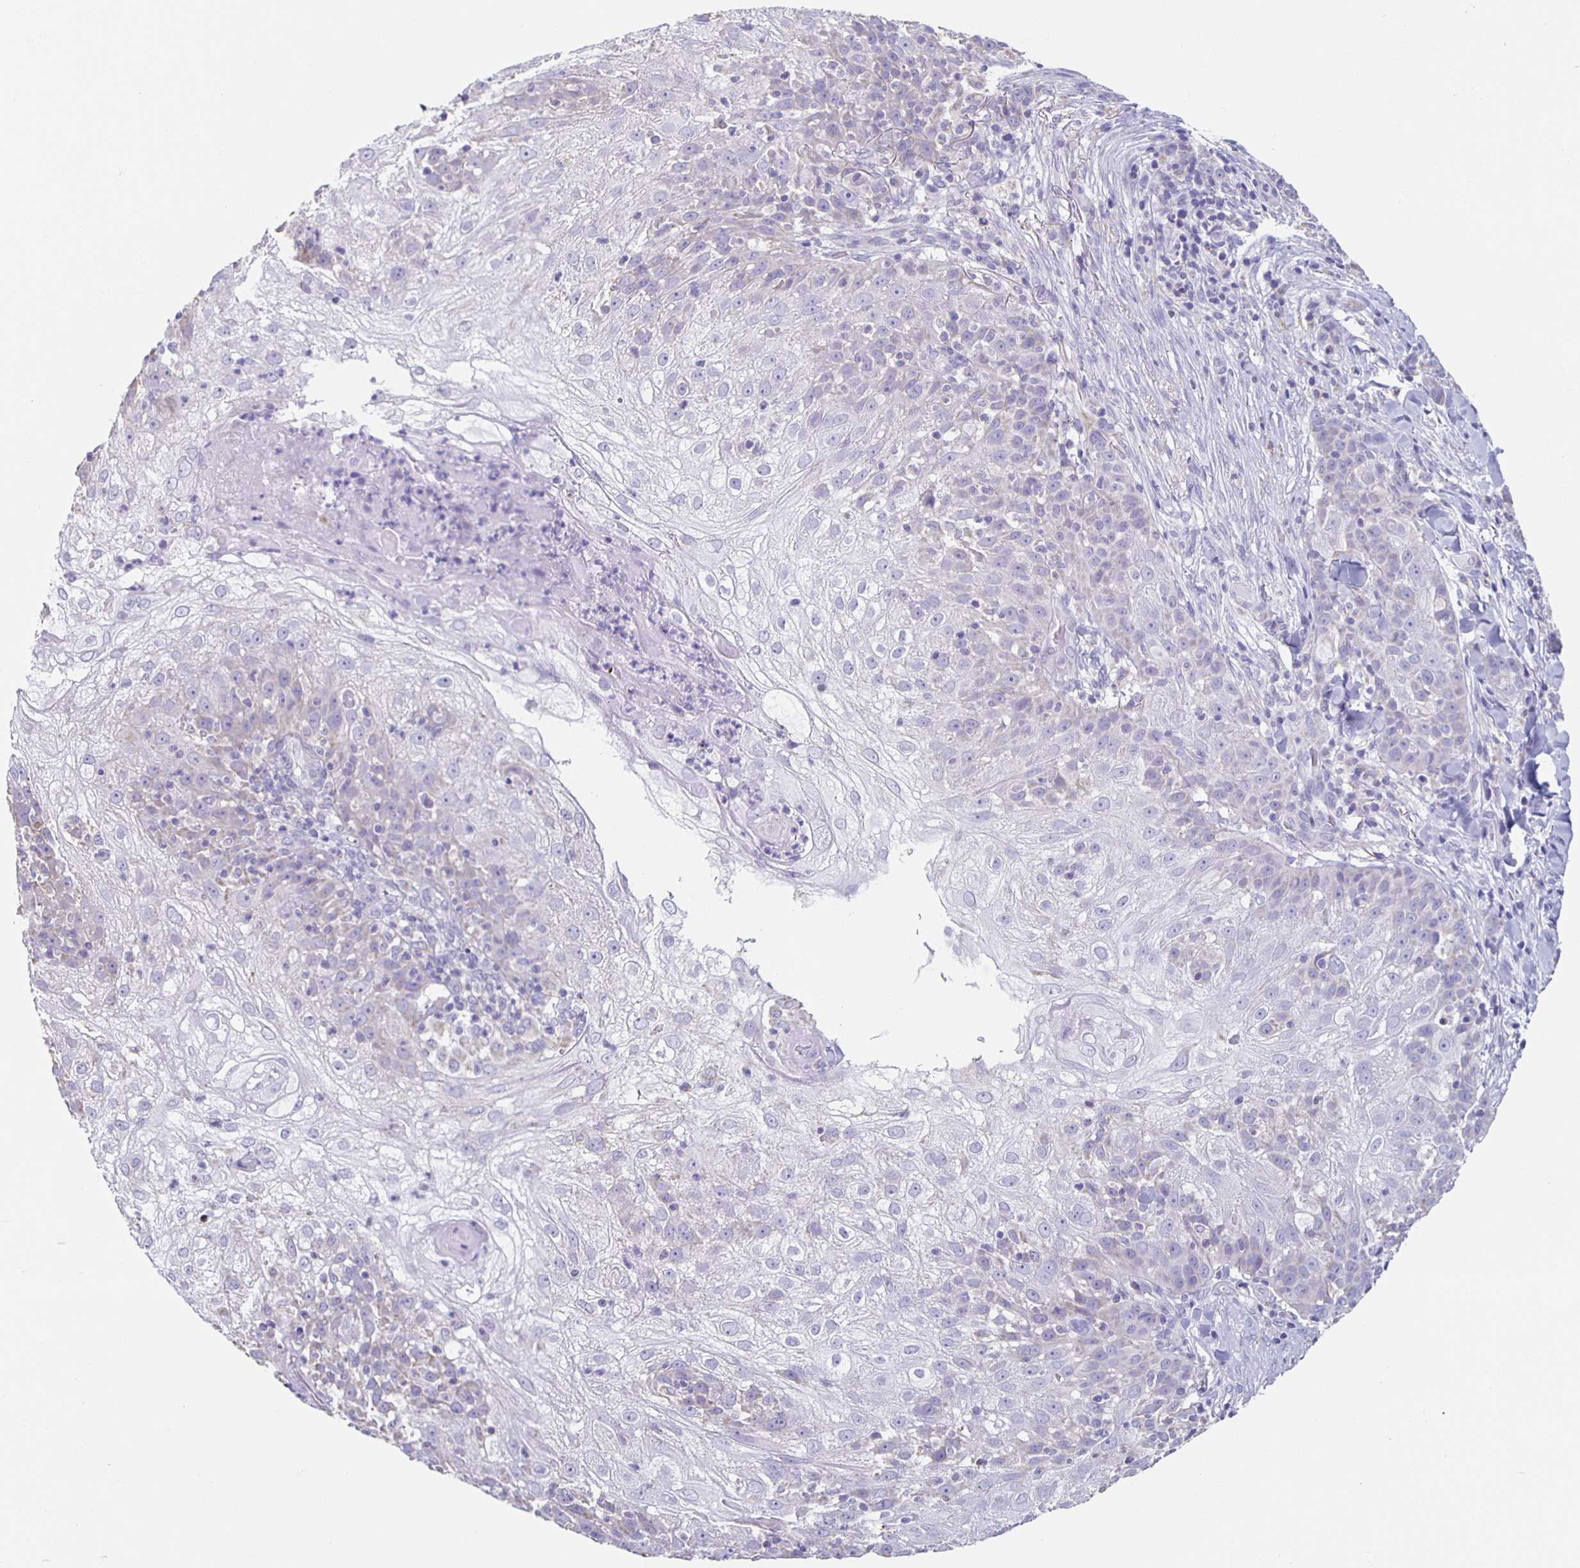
{"staining": {"intensity": "negative", "quantity": "none", "location": "none"}, "tissue": "skin cancer", "cell_type": "Tumor cells", "image_type": "cancer", "snomed": [{"axis": "morphology", "description": "Normal tissue, NOS"}, {"axis": "morphology", "description": "Squamous cell carcinoma, NOS"}, {"axis": "topography", "description": "Skin"}], "caption": "DAB (3,3'-diaminobenzidine) immunohistochemical staining of squamous cell carcinoma (skin) demonstrates no significant staining in tumor cells.", "gene": "TPPP", "patient": {"sex": "female", "age": 83}}